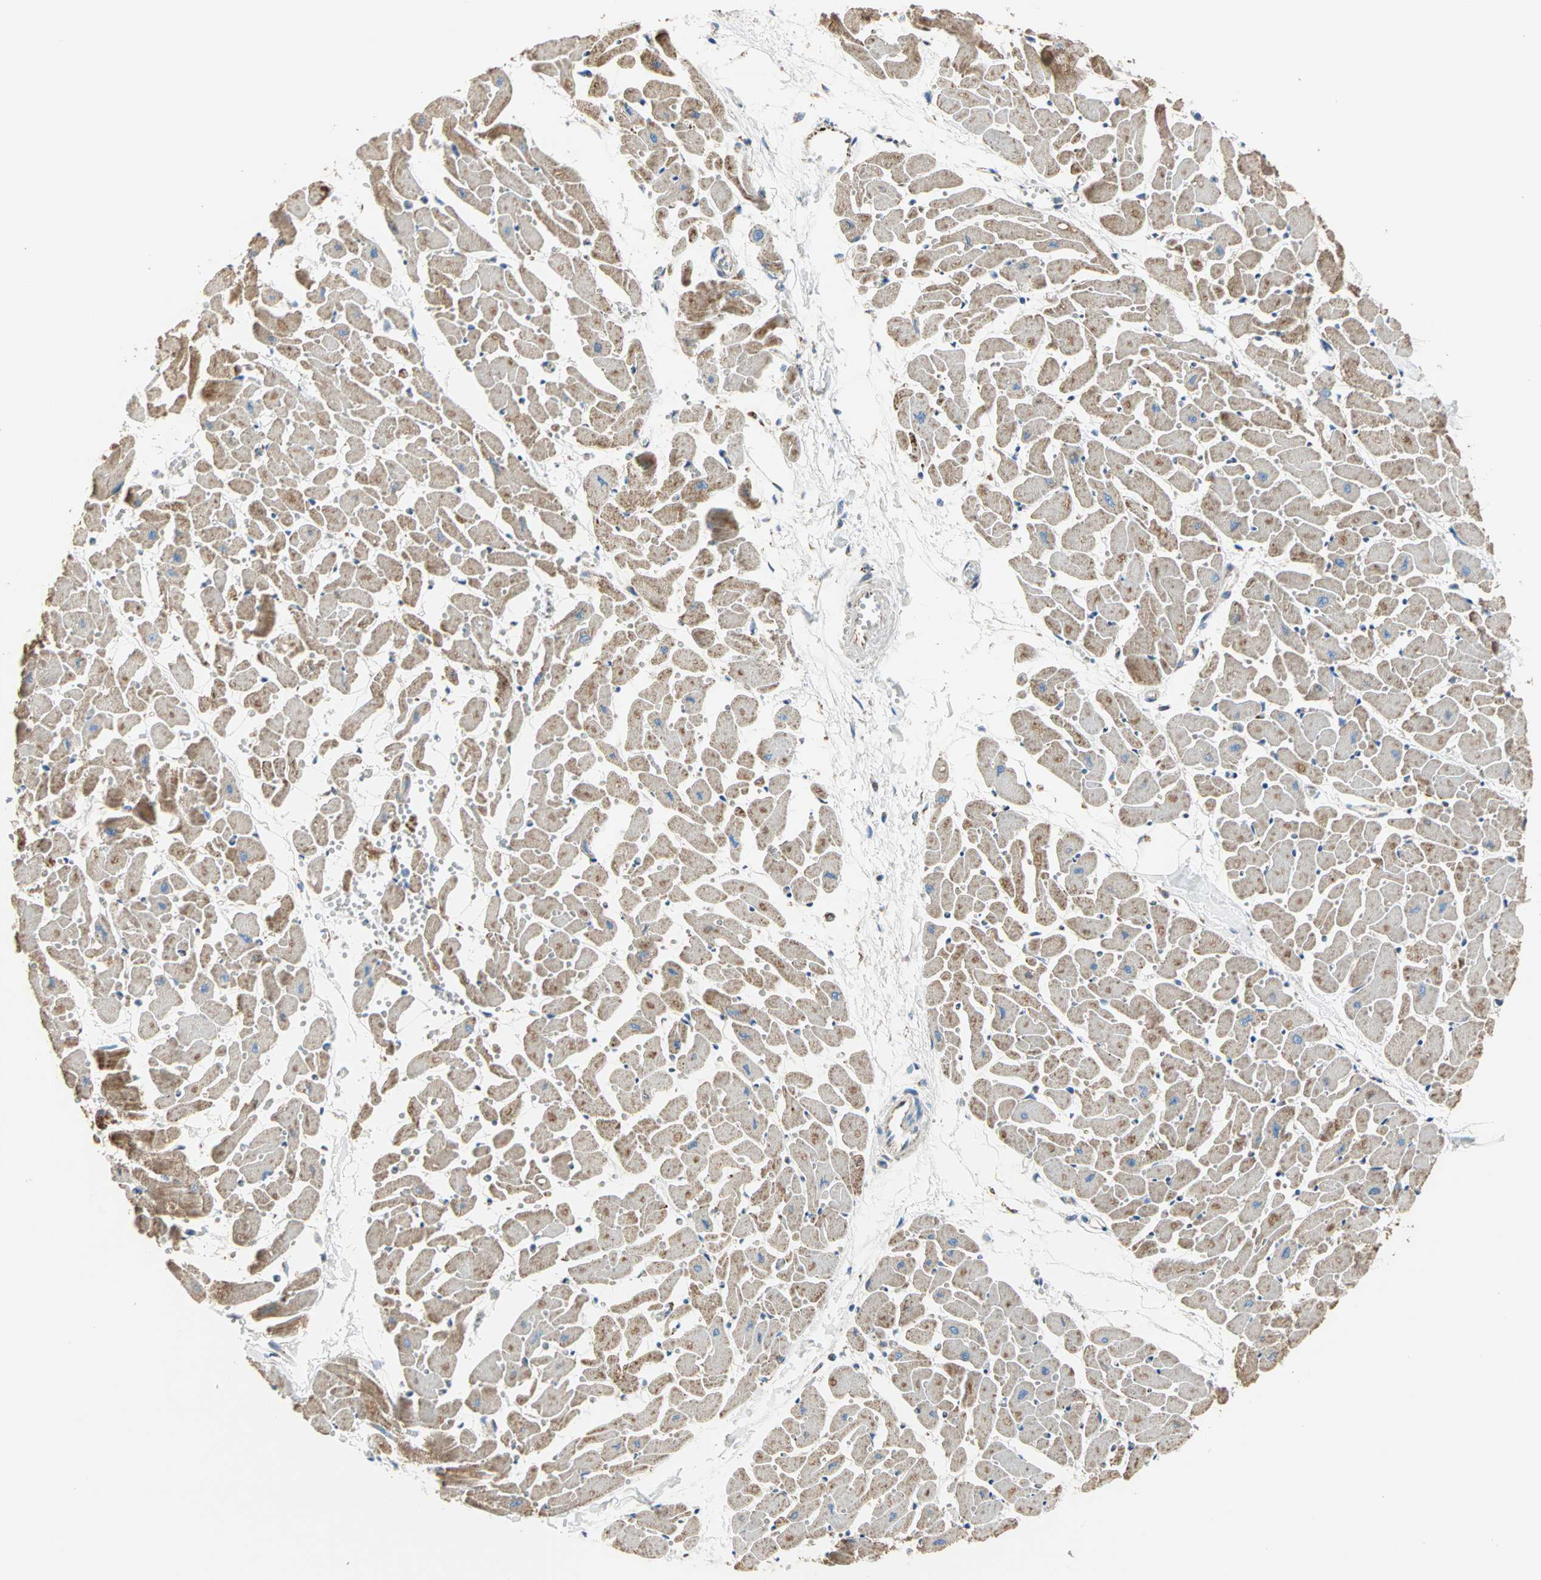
{"staining": {"intensity": "moderate", "quantity": ">75%", "location": "cytoplasmic/membranous"}, "tissue": "heart muscle", "cell_type": "Cardiomyocytes", "image_type": "normal", "snomed": [{"axis": "morphology", "description": "Normal tissue, NOS"}, {"axis": "topography", "description": "Heart"}], "caption": "Immunohistochemical staining of unremarkable heart muscle displays moderate cytoplasmic/membranous protein positivity in about >75% of cardiomyocytes. Using DAB (3,3'-diaminobenzidine) (brown) and hematoxylin (blue) stains, captured at high magnification using brightfield microscopy.", "gene": "TST", "patient": {"sex": "female", "age": 19}}